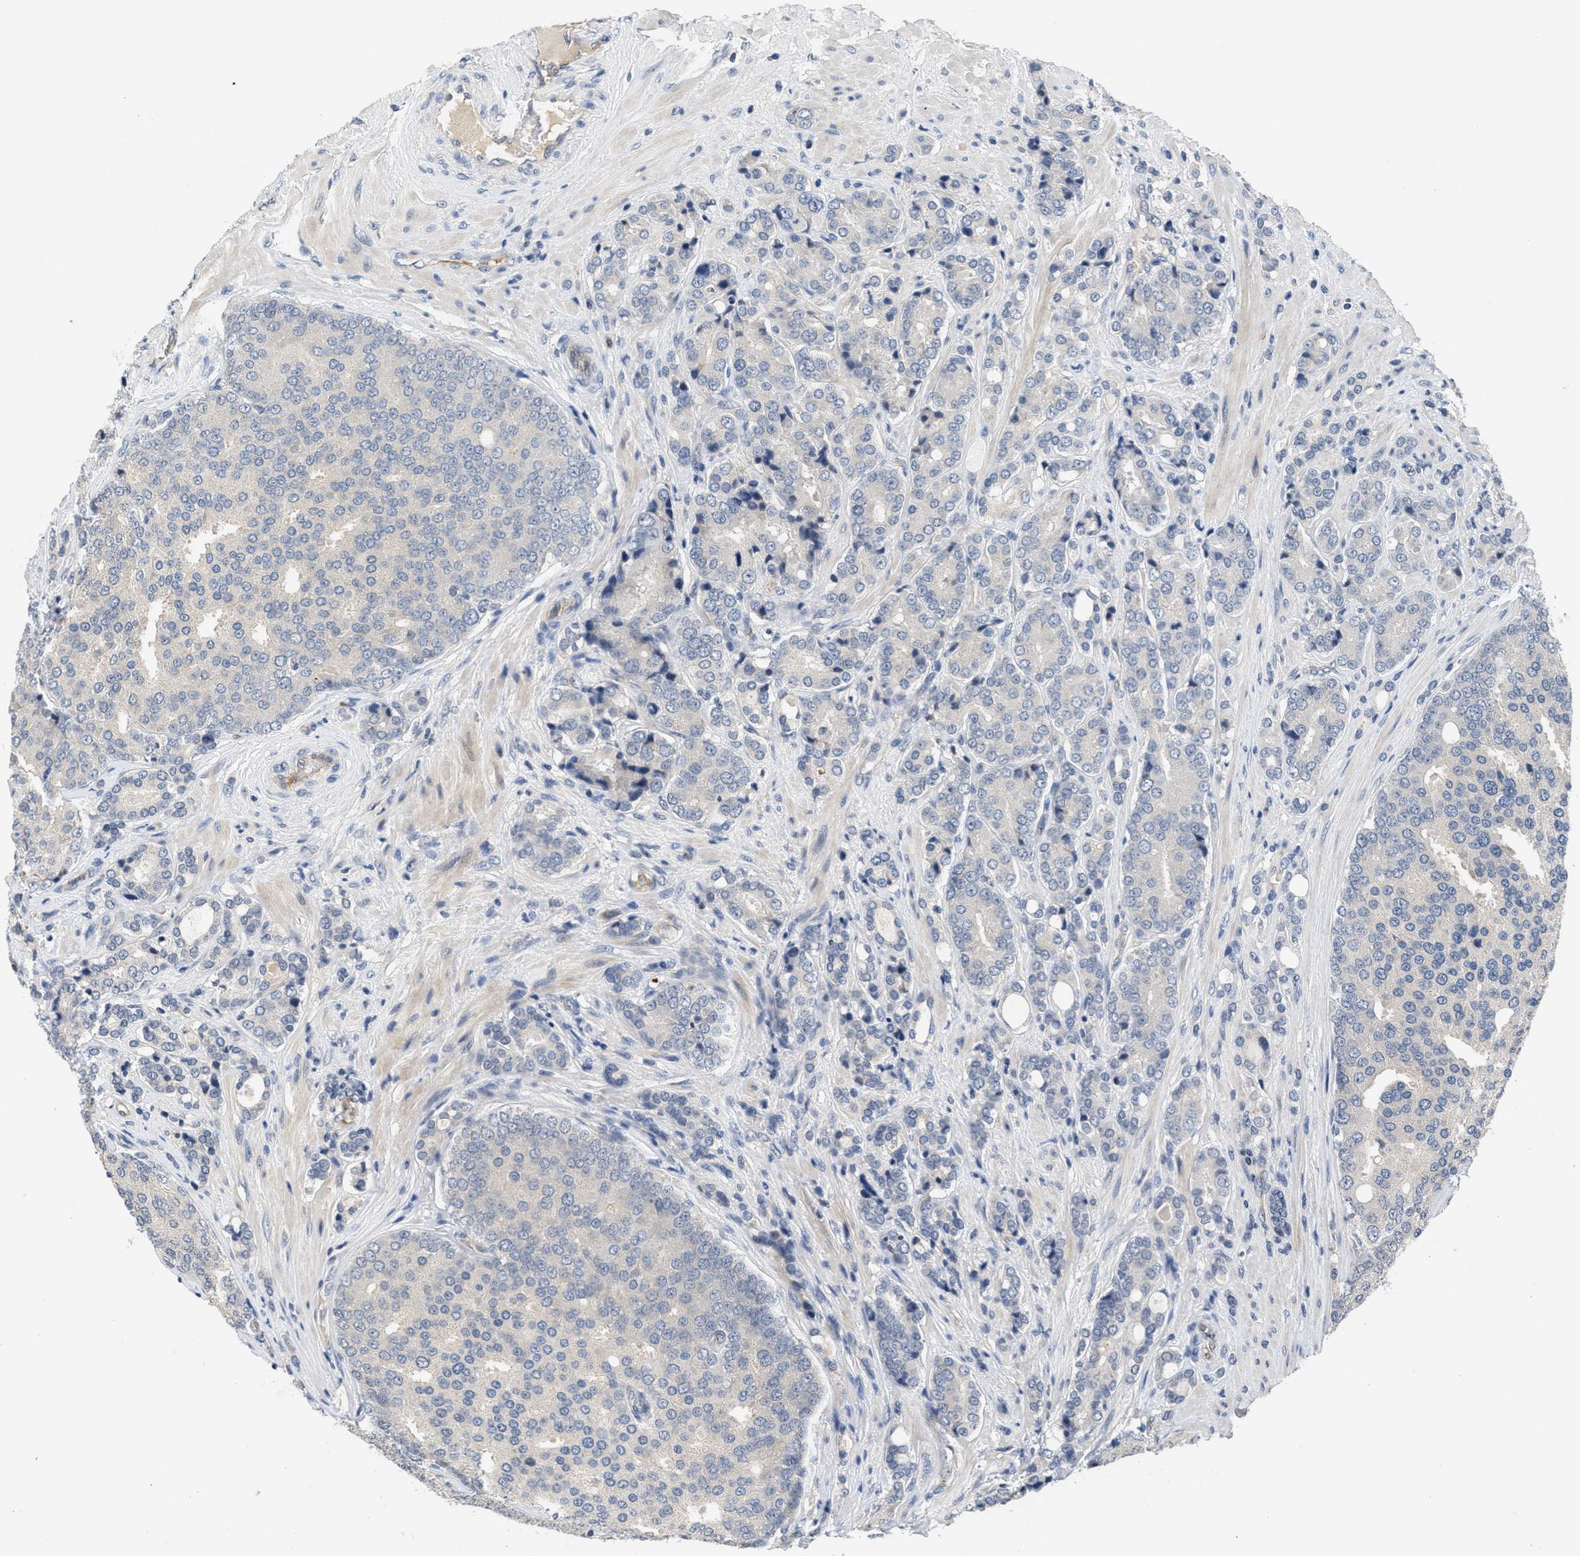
{"staining": {"intensity": "weak", "quantity": "<25%", "location": "cytoplasmic/membranous"}, "tissue": "prostate cancer", "cell_type": "Tumor cells", "image_type": "cancer", "snomed": [{"axis": "morphology", "description": "Adenocarcinoma, High grade"}, {"axis": "topography", "description": "Prostate"}], "caption": "The immunohistochemistry (IHC) image has no significant staining in tumor cells of prostate cancer tissue.", "gene": "ANGPT1", "patient": {"sex": "male", "age": 50}}